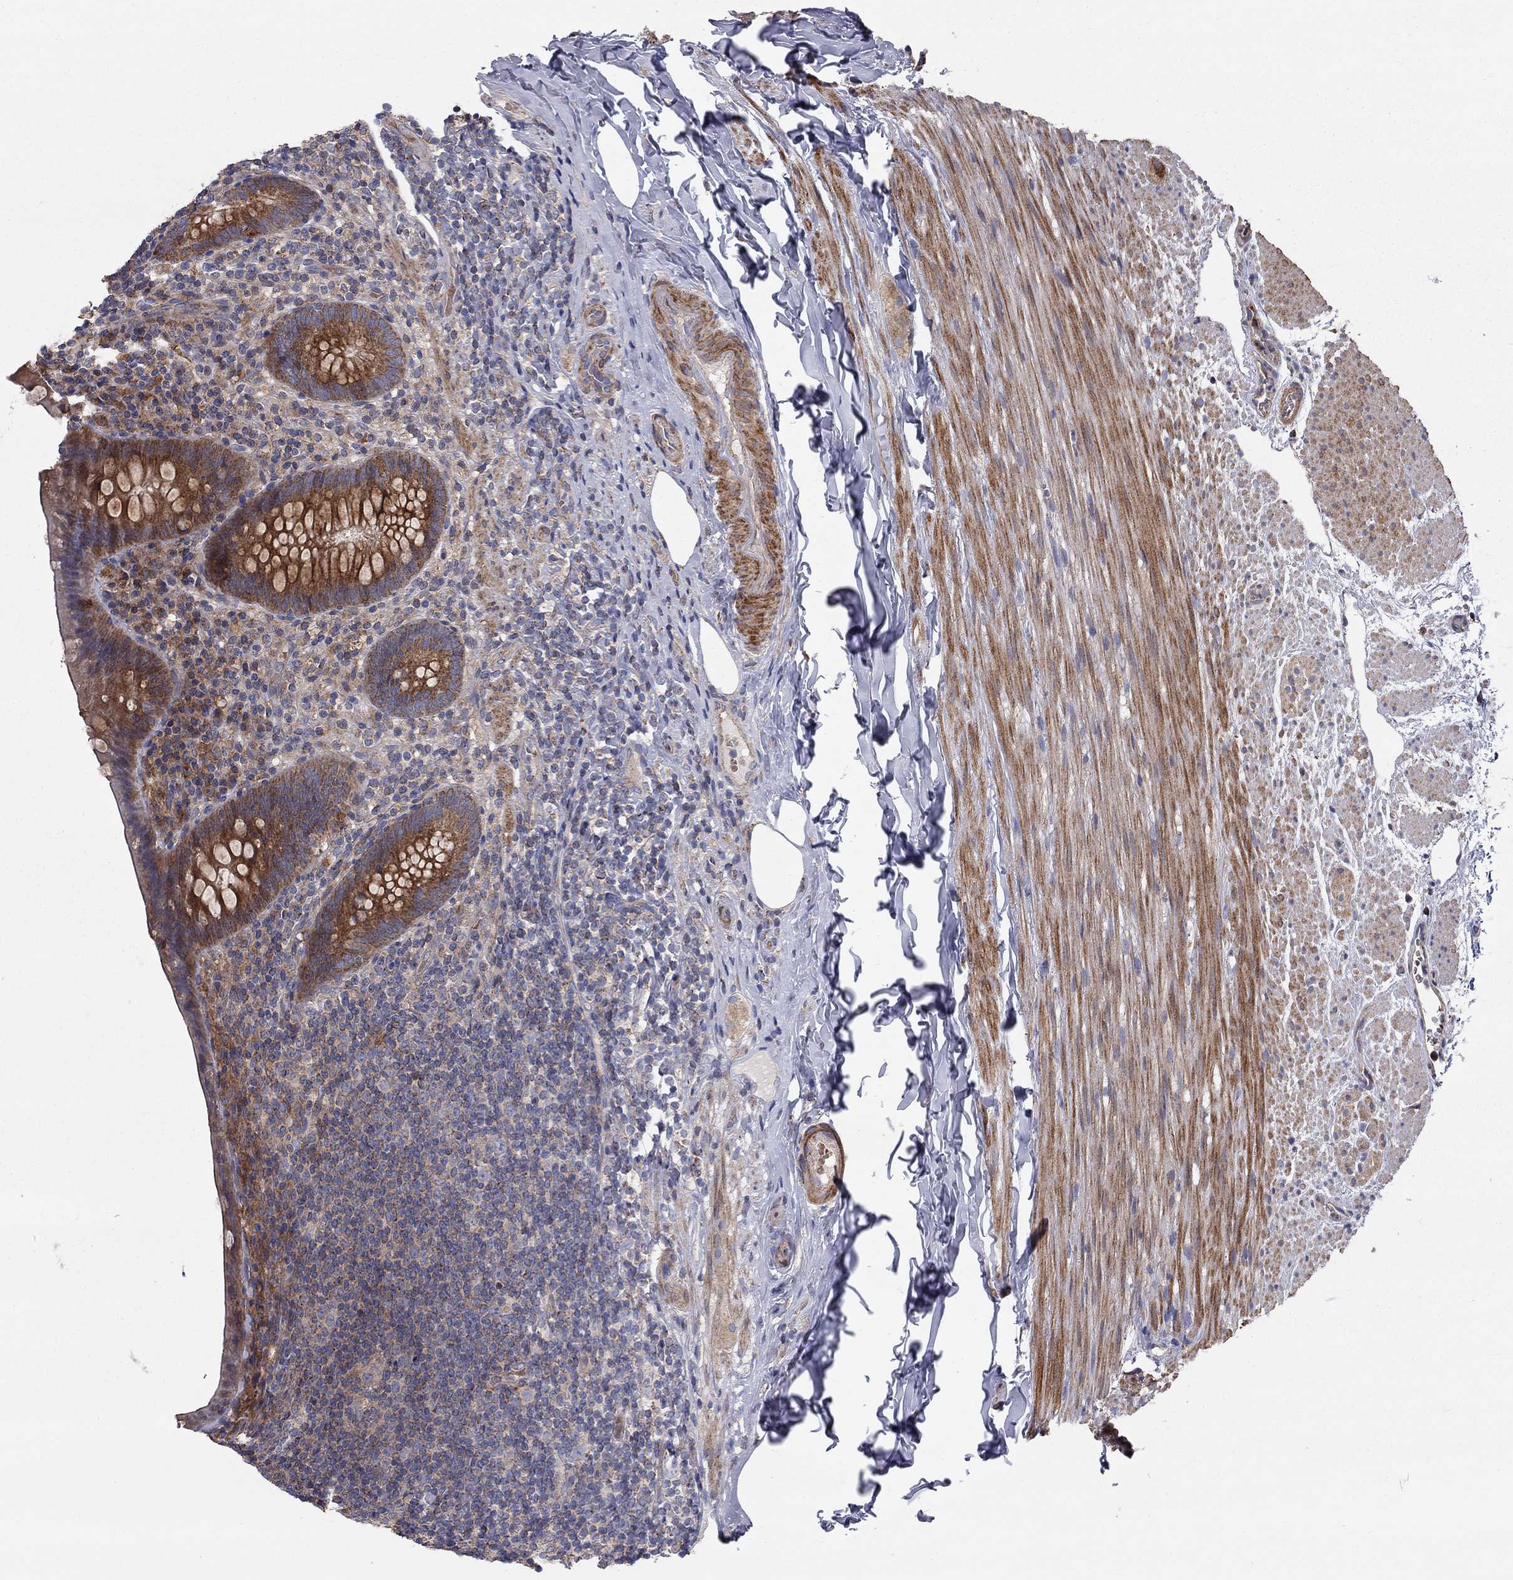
{"staining": {"intensity": "strong", "quantity": "25%-75%", "location": "cytoplasmic/membranous"}, "tissue": "appendix", "cell_type": "Glandular cells", "image_type": "normal", "snomed": [{"axis": "morphology", "description": "Normal tissue, NOS"}, {"axis": "topography", "description": "Appendix"}], "caption": "Protein expression analysis of unremarkable appendix demonstrates strong cytoplasmic/membranous staining in approximately 25%-75% of glandular cells.", "gene": "KANSL1L", "patient": {"sex": "male", "age": 47}}